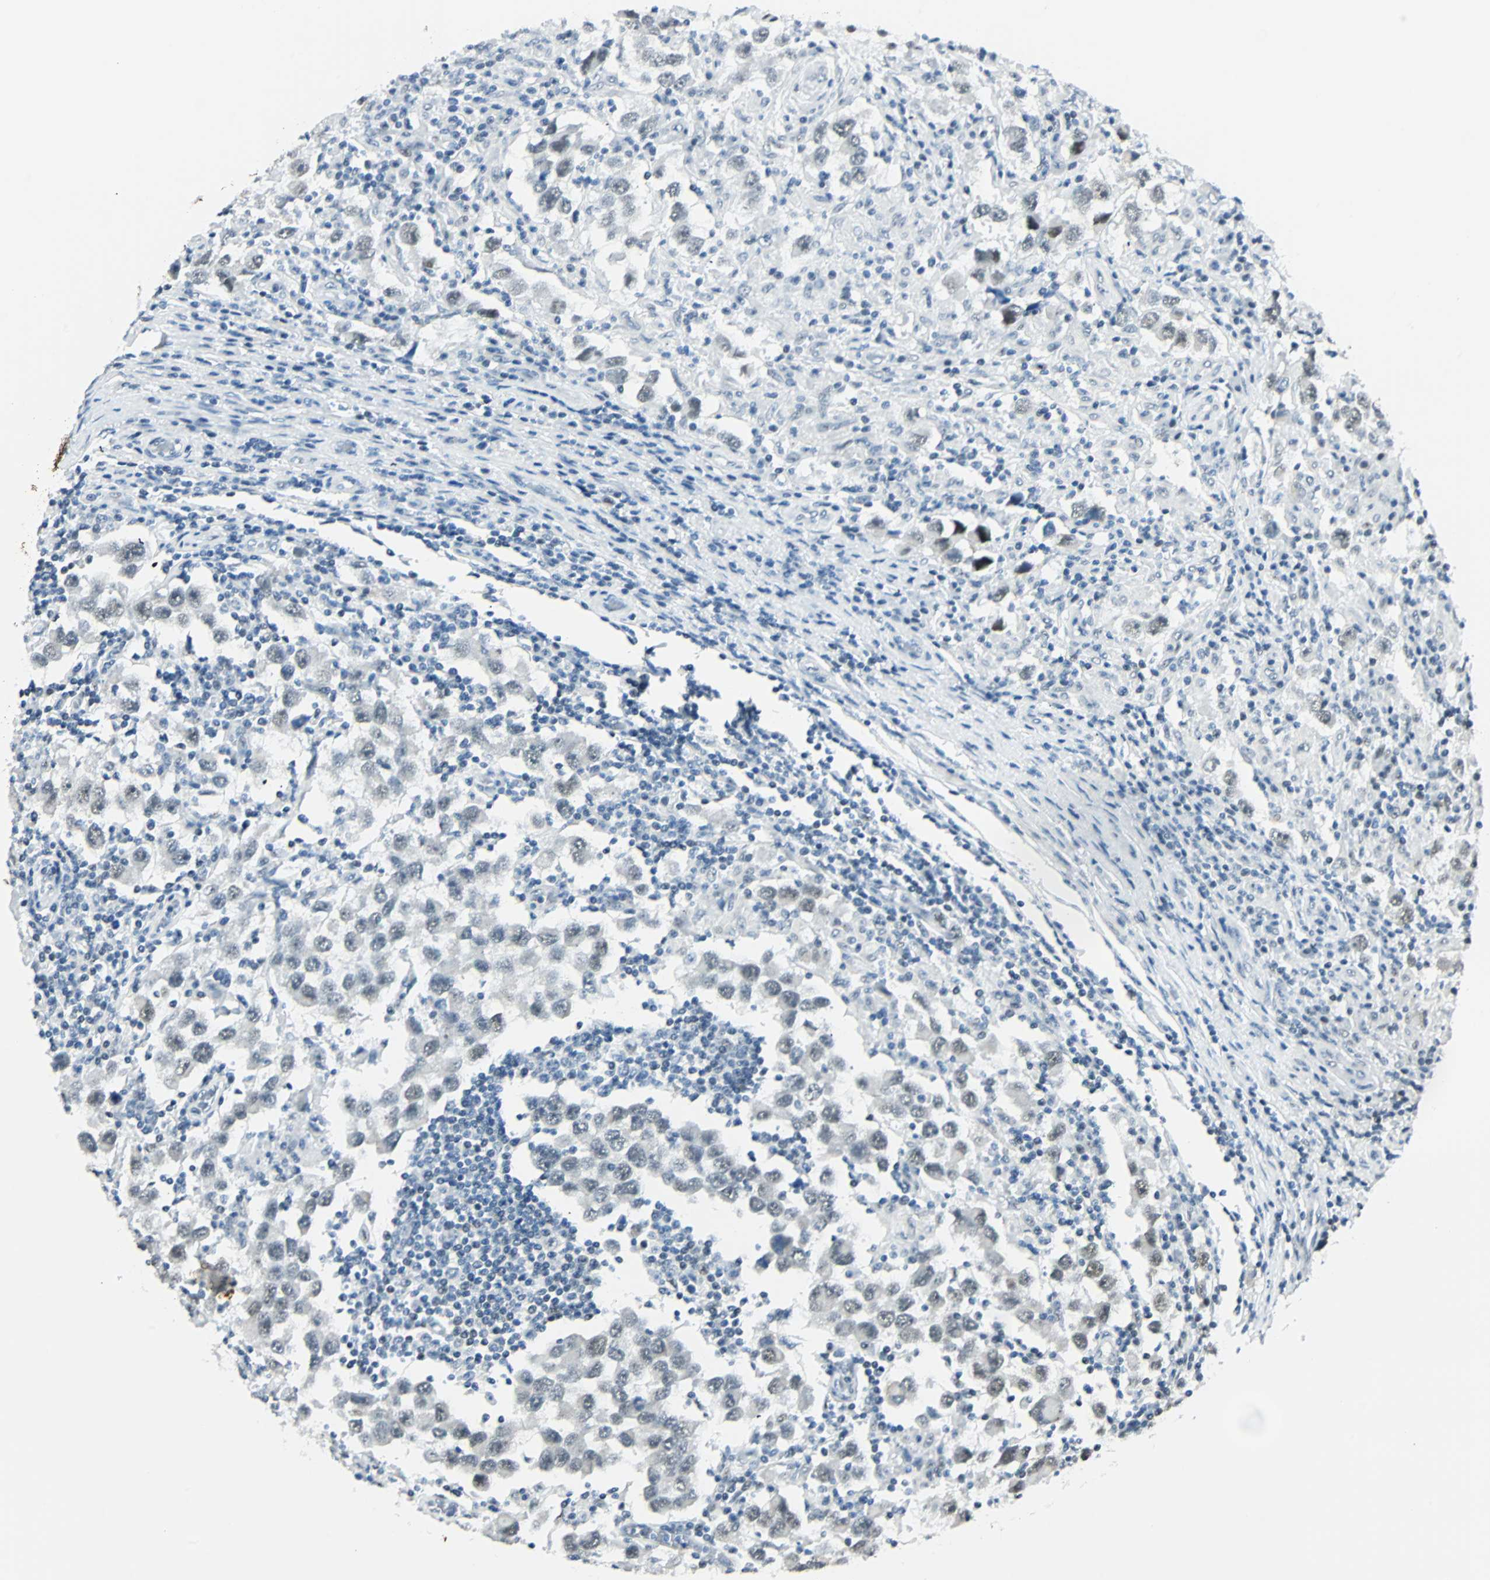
{"staining": {"intensity": "moderate", "quantity": "<25%", "location": "nuclear"}, "tissue": "testis cancer", "cell_type": "Tumor cells", "image_type": "cancer", "snomed": [{"axis": "morphology", "description": "Carcinoma, Embryonal, NOS"}, {"axis": "topography", "description": "Testis"}], "caption": "This image shows embryonal carcinoma (testis) stained with immunohistochemistry (IHC) to label a protein in brown. The nuclear of tumor cells show moderate positivity for the protein. Nuclei are counter-stained blue.", "gene": "NELFE", "patient": {"sex": "male", "age": 21}}